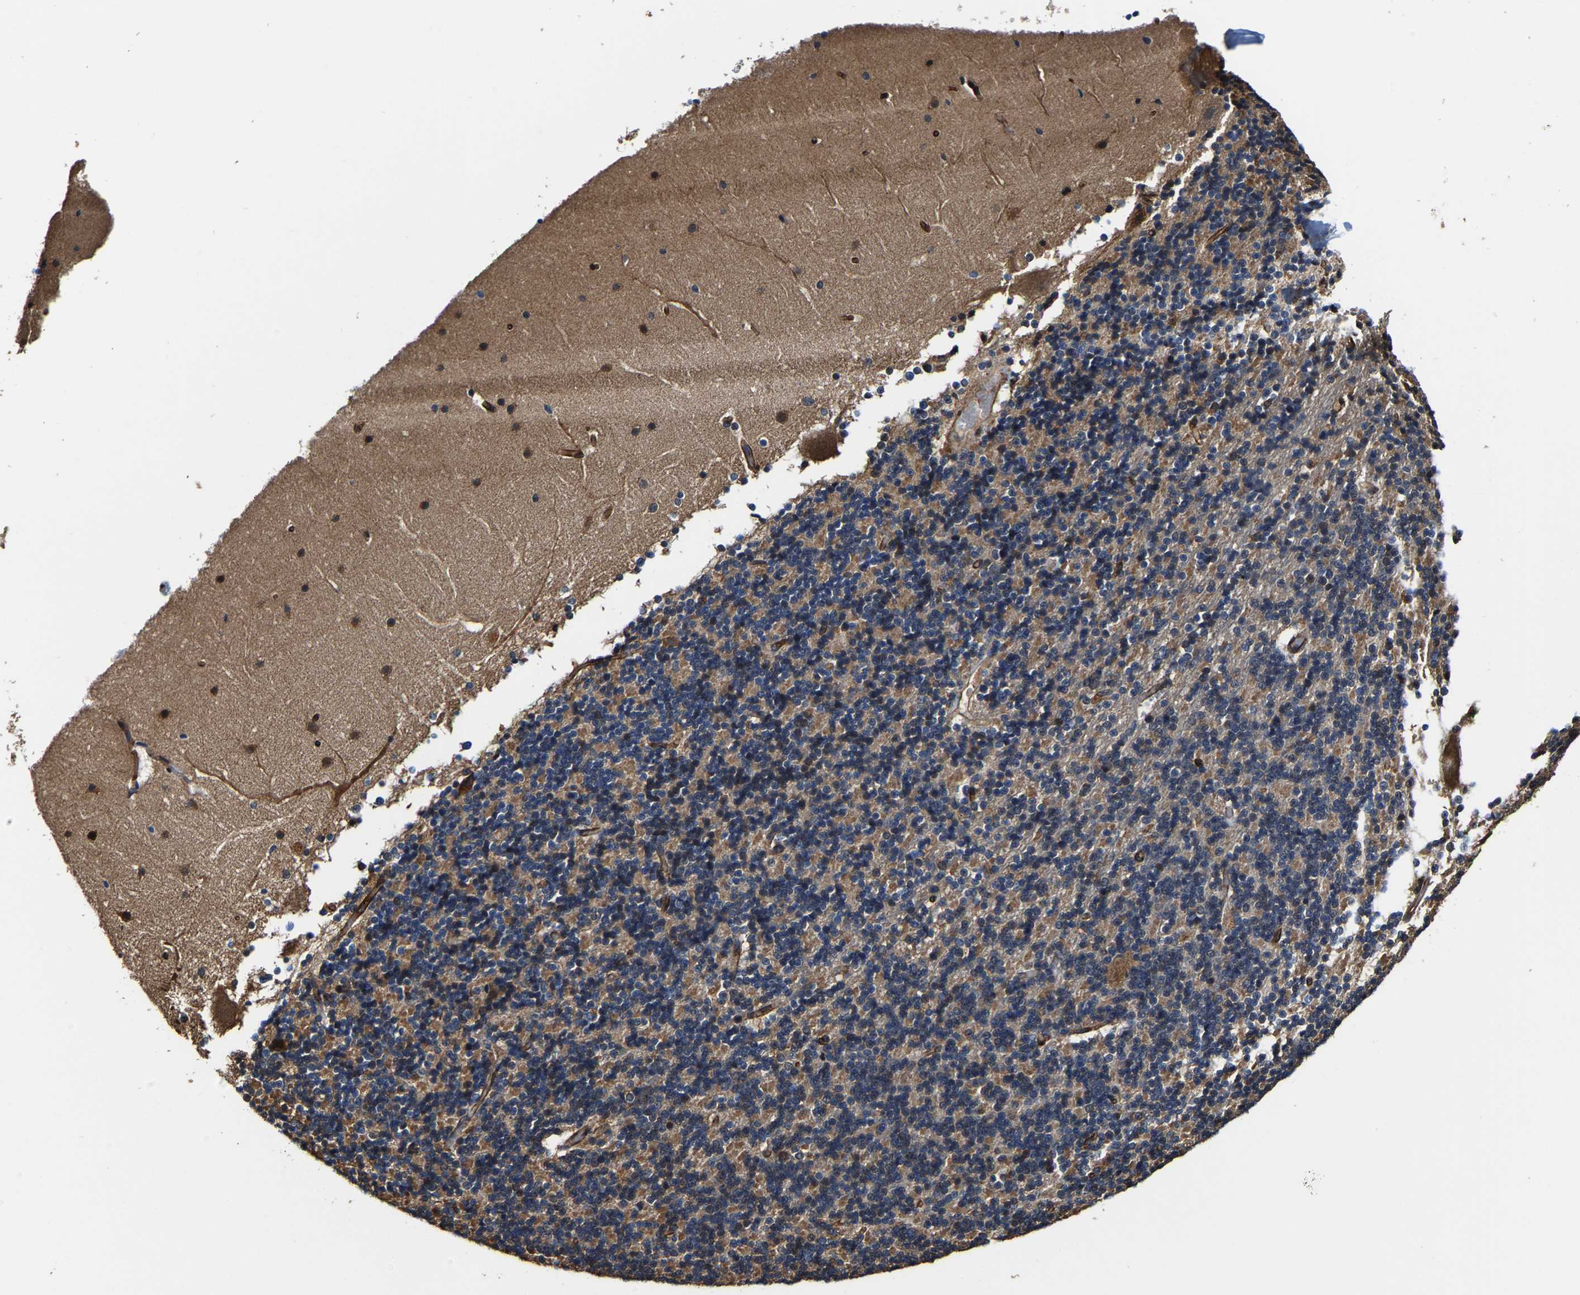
{"staining": {"intensity": "moderate", "quantity": "<25%", "location": "cytoplasmic/membranous"}, "tissue": "cerebellum", "cell_type": "Cells in granular layer", "image_type": "normal", "snomed": [{"axis": "morphology", "description": "Normal tissue, NOS"}, {"axis": "topography", "description": "Cerebellum"}], "caption": "A histopathology image of human cerebellum stained for a protein demonstrates moderate cytoplasmic/membranous brown staining in cells in granular layer.", "gene": "GFRA3", "patient": {"sex": "female", "age": 19}}